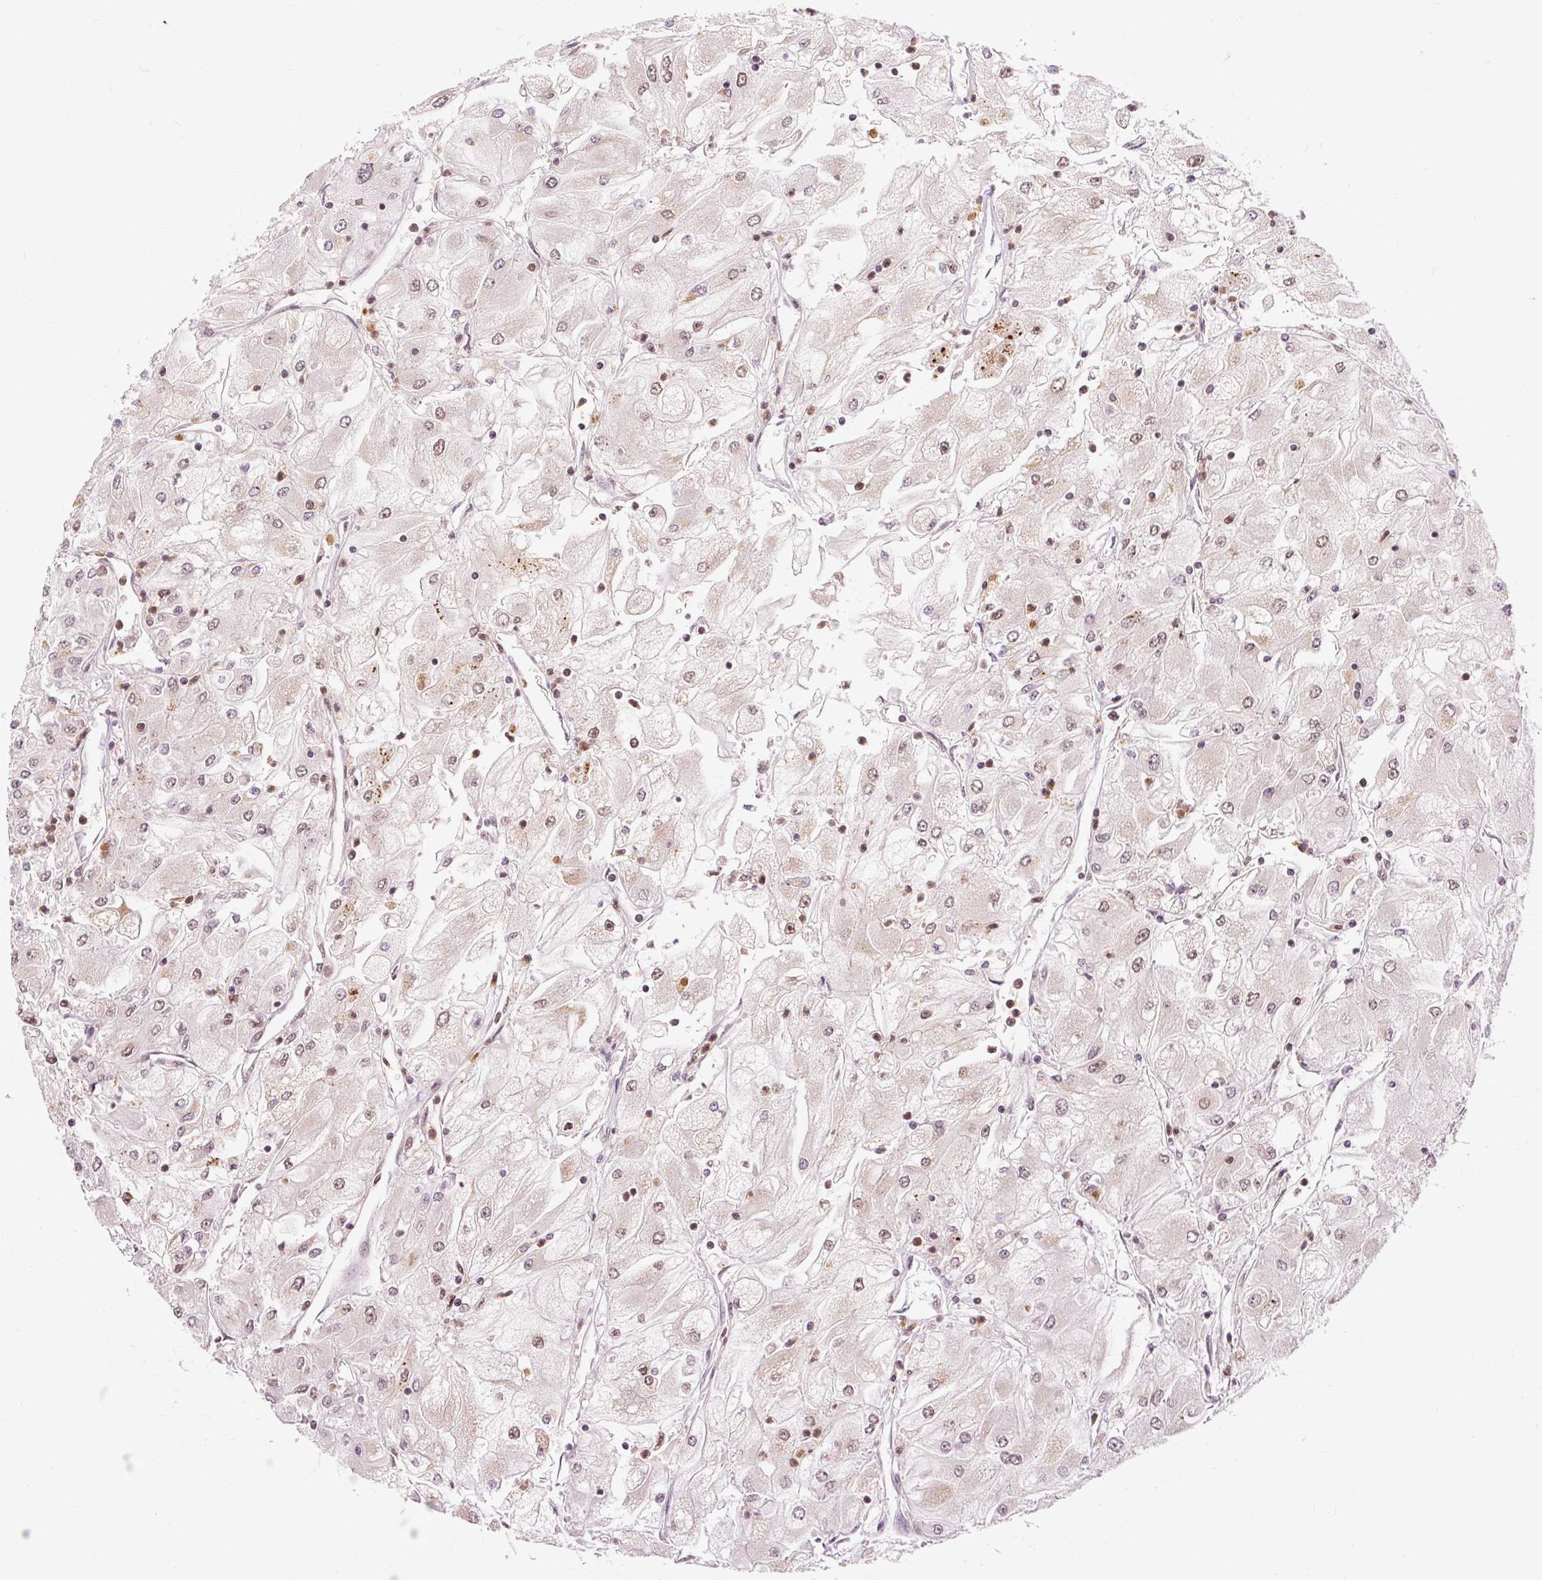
{"staining": {"intensity": "moderate", "quantity": "25%-75%", "location": "nuclear"}, "tissue": "renal cancer", "cell_type": "Tumor cells", "image_type": "cancer", "snomed": [{"axis": "morphology", "description": "Adenocarcinoma, NOS"}, {"axis": "topography", "description": "Kidney"}], "caption": "This image reveals immunohistochemistry (IHC) staining of renal cancer, with medium moderate nuclear positivity in approximately 25%-75% of tumor cells.", "gene": "CSTF1", "patient": {"sex": "male", "age": 80}}